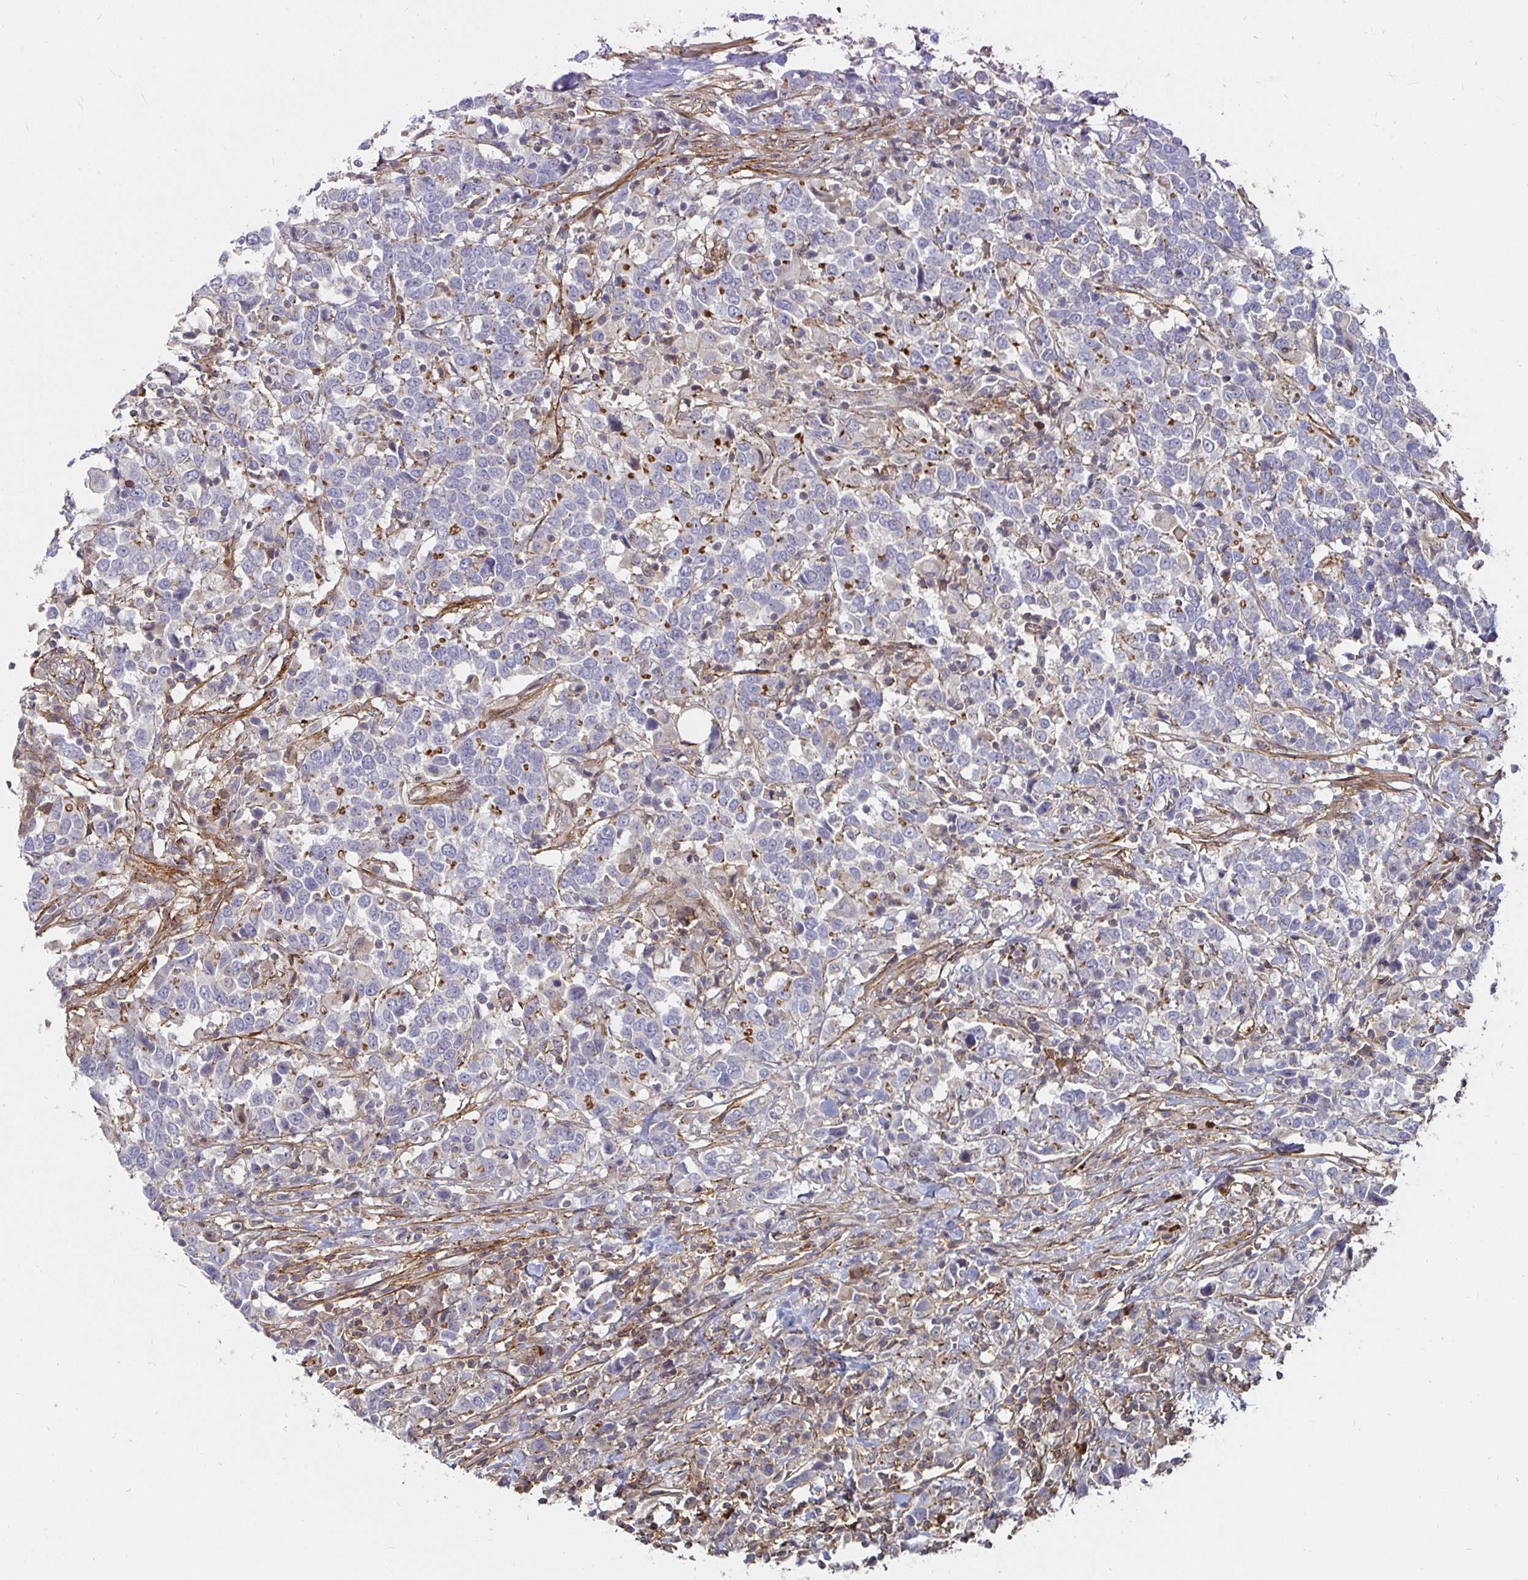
{"staining": {"intensity": "negative", "quantity": "none", "location": "none"}, "tissue": "urothelial cancer", "cell_type": "Tumor cells", "image_type": "cancer", "snomed": [{"axis": "morphology", "description": "Urothelial carcinoma, High grade"}, {"axis": "topography", "description": "Urinary bladder"}], "caption": "Micrograph shows no protein expression in tumor cells of urothelial cancer tissue. (DAB immunohistochemistry, high magnification).", "gene": "GJA4", "patient": {"sex": "male", "age": 61}}